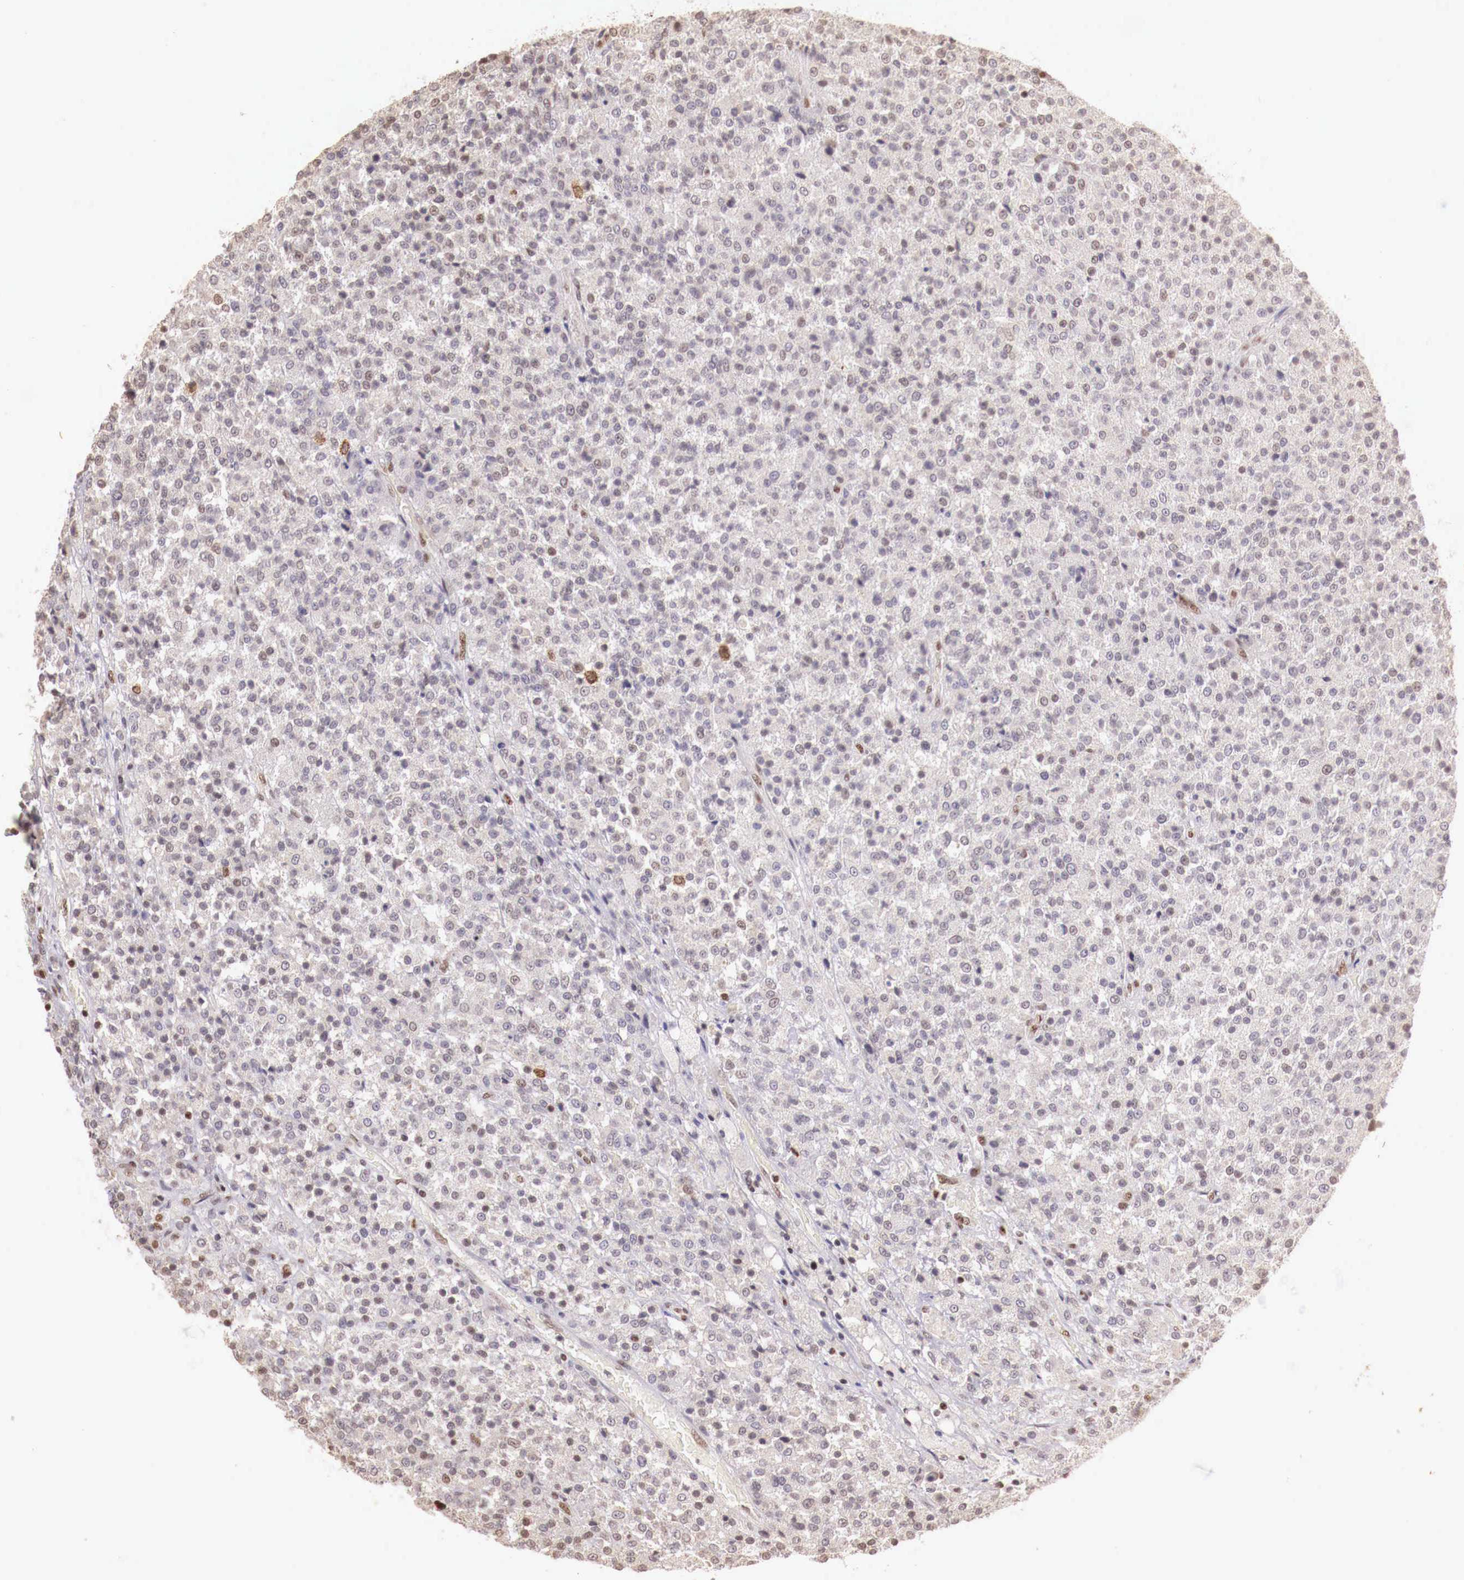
{"staining": {"intensity": "negative", "quantity": "none", "location": "none"}, "tissue": "testis cancer", "cell_type": "Tumor cells", "image_type": "cancer", "snomed": [{"axis": "morphology", "description": "Seminoma, NOS"}, {"axis": "topography", "description": "Testis"}], "caption": "Immunohistochemistry of testis cancer reveals no expression in tumor cells.", "gene": "SP1", "patient": {"sex": "male", "age": 59}}